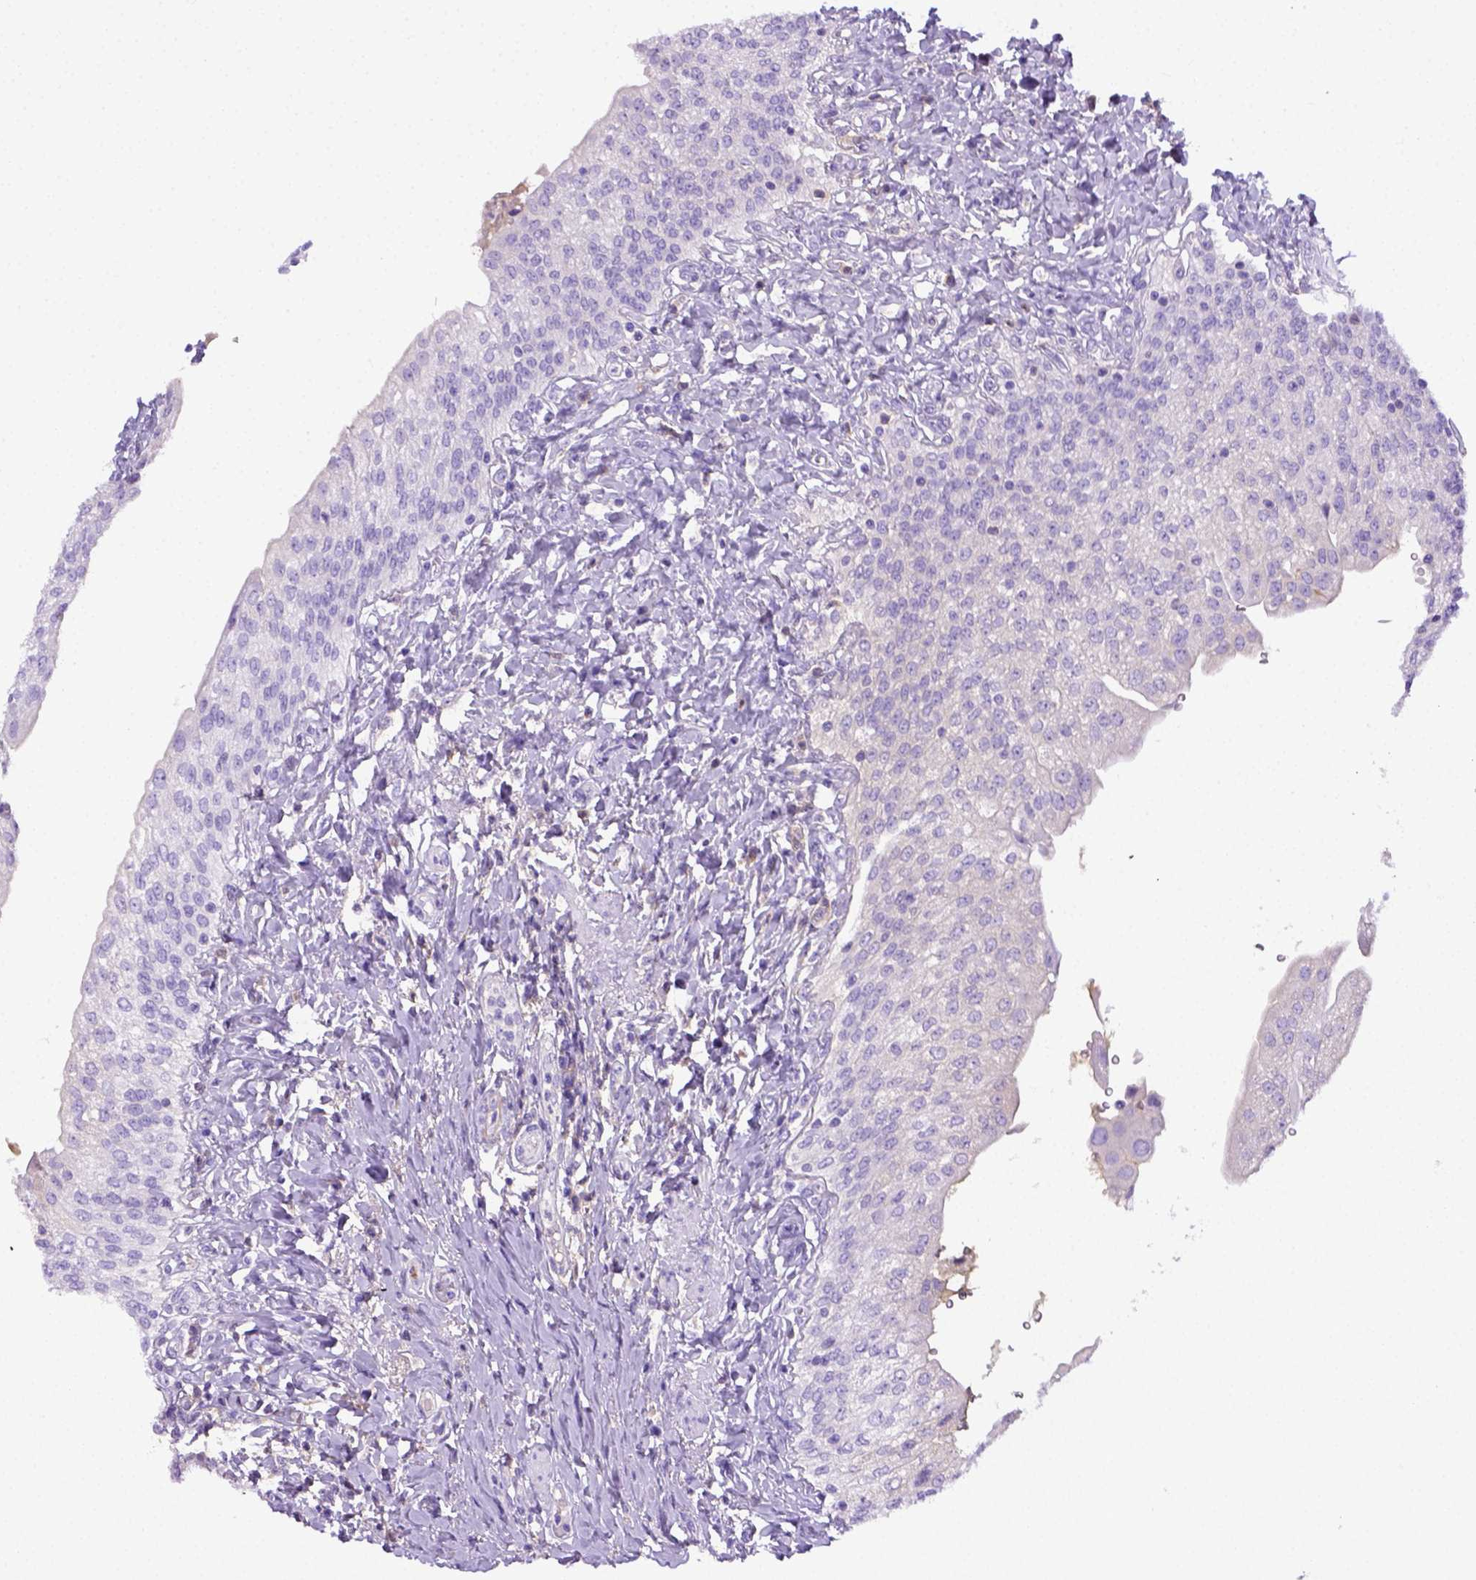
{"staining": {"intensity": "weak", "quantity": "<25%", "location": "cytoplasmic/membranous"}, "tissue": "urinary bladder", "cell_type": "Urothelial cells", "image_type": "normal", "snomed": [{"axis": "morphology", "description": "Normal tissue, NOS"}, {"axis": "morphology", "description": "Inflammation, NOS"}, {"axis": "topography", "description": "Urinary bladder"}], "caption": "An IHC photomicrograph of unremarkable urinary bladder is shown. There is no staining in urothelial cells of urinary bladder.", "gene": "ITIH4", "patient": {"sex": "male", "age": 64}}